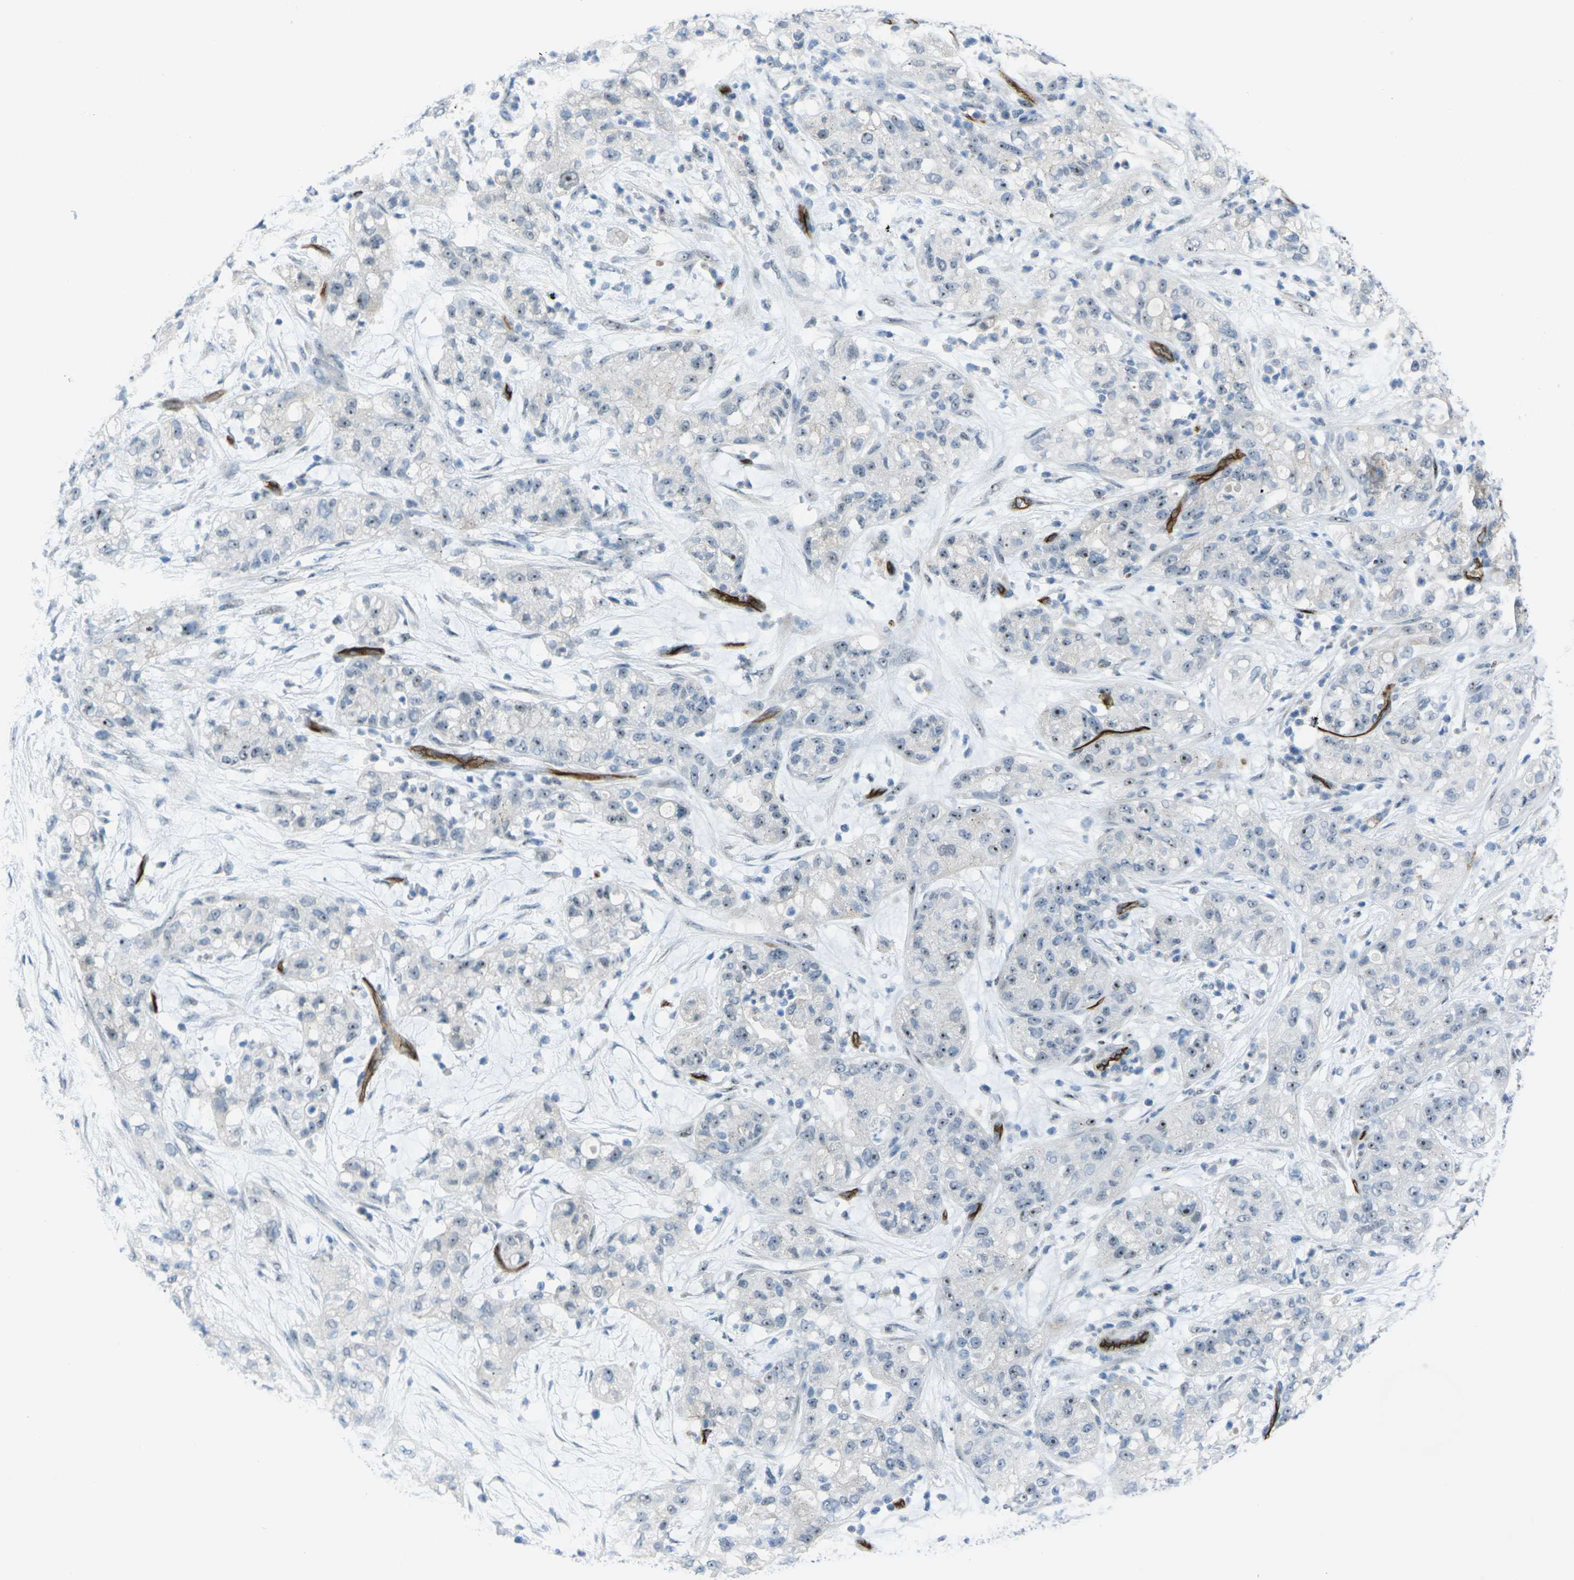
{"staining": {"intensity": "weak", "quantity": "25%-75%", "location": "nuclear"}, "tissue": "pancreatic cancer", "cell_type": "Tumor cells", "image_type": "cancer", "snomed": [{"axis": "morphology", "description": "Adenocarcinoma, NOS"}, {"axis": "topography", "description": "Pancreas"}], "caption": "Immunohistochemical staining of pancreatic cancer (adenocarcinoma) displays low levels of weak nuclear expression in about 25%-75% of tumor cells. (brown staining indicates protein expression, while blue staining denotes nuclei).", "gene": "HSPA12B", "patient": {"sex": "female", "age": 78}}